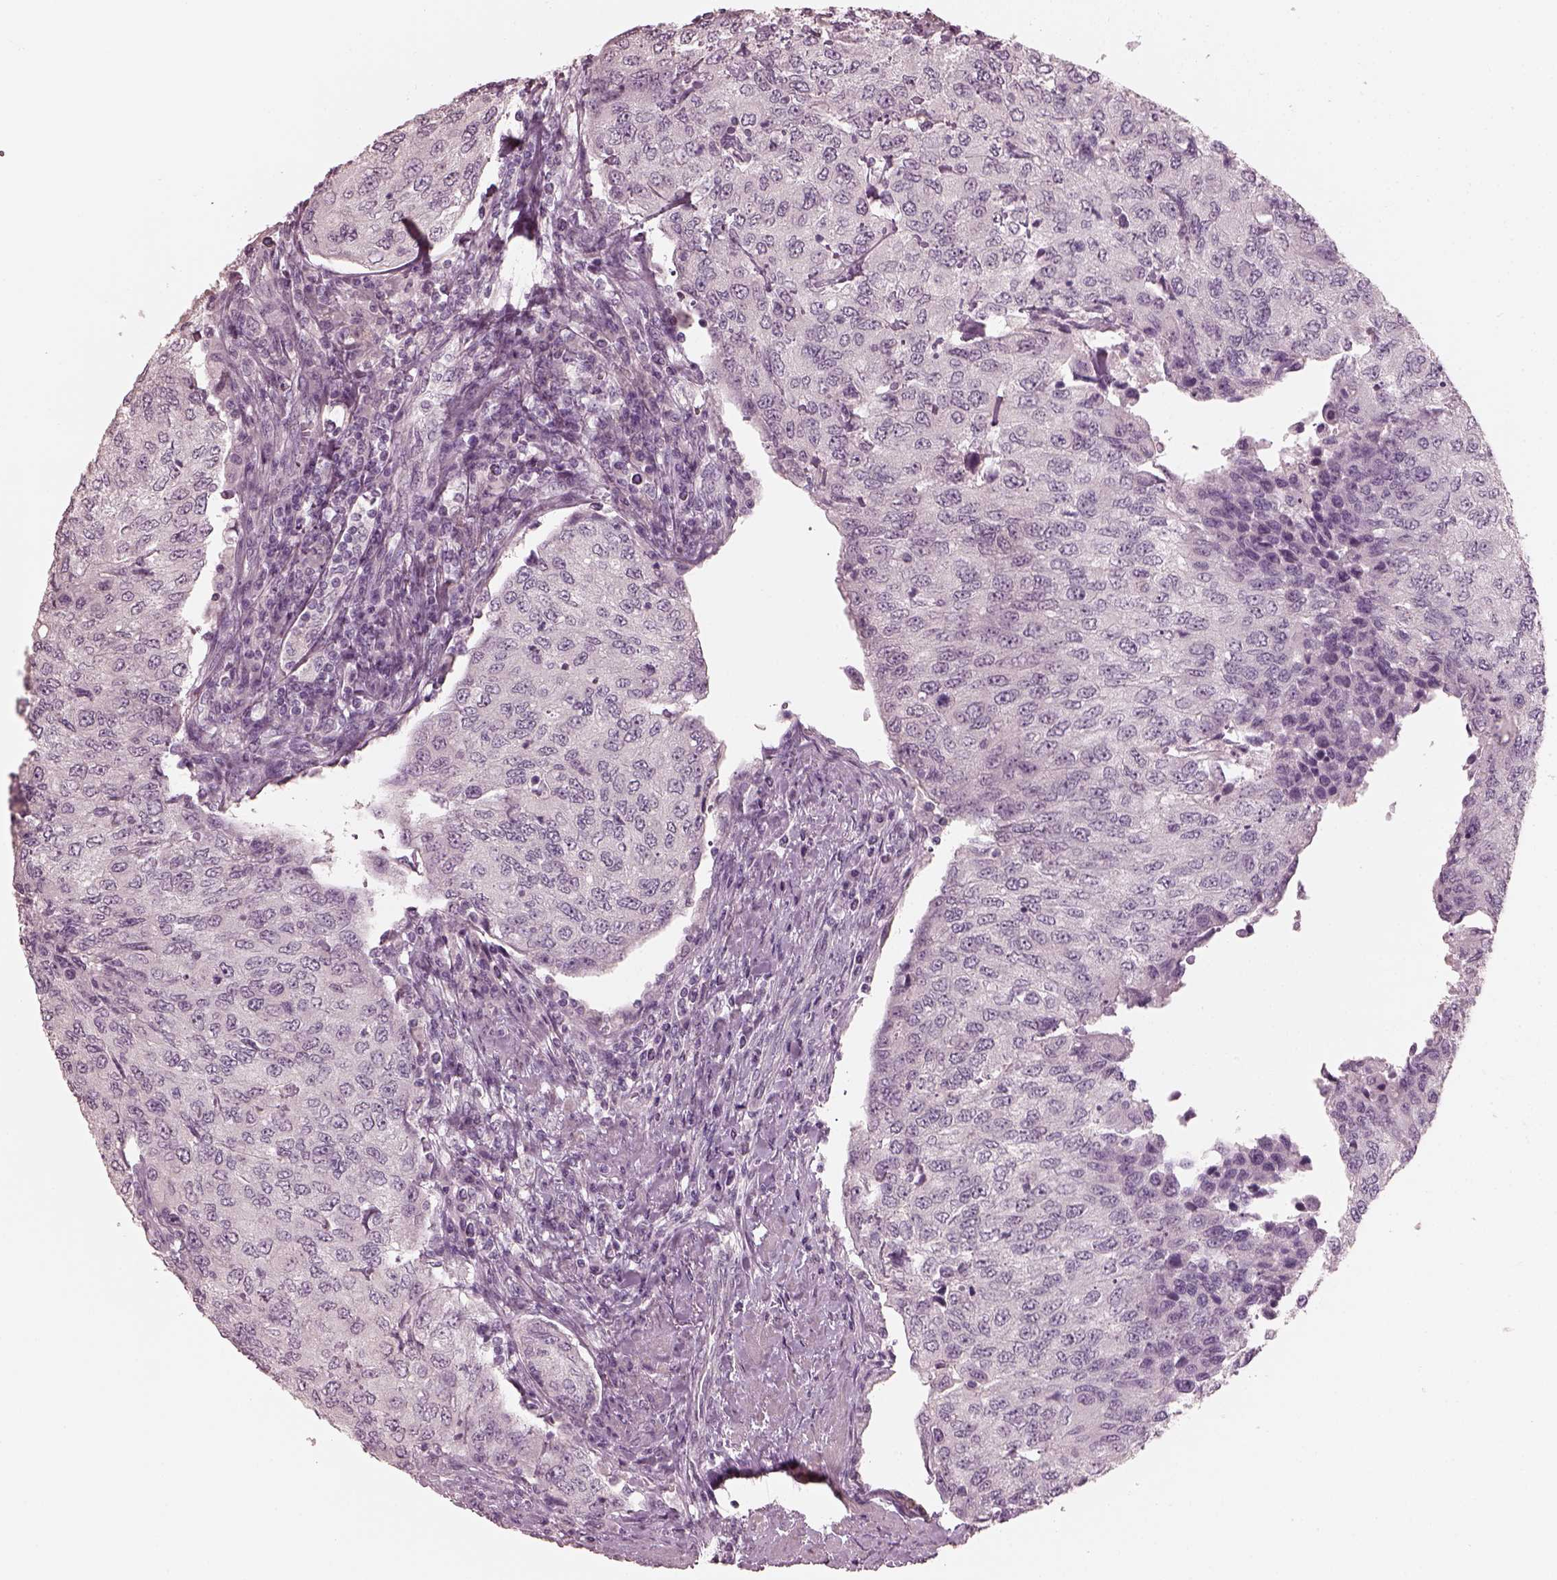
{"staining": {"intensity": "negative", "quantity": "none", "location": "none"}, "tissue": "urothelial cancer", "cell_type": "Tumor cells", "image_type": "cancer", "snomed": [{"axis": "morphology", "description": "Urothelial carcinoma, High grade"}, {"axis": "topography", "description": "Urinary bladder"}], "caption": "Photomicrograph shows no protein expression in tumor cells of high-grade urothelial carcinoma tissue.", "gene": "OPTC", "patient": {"sex": "female", "age": 78}}